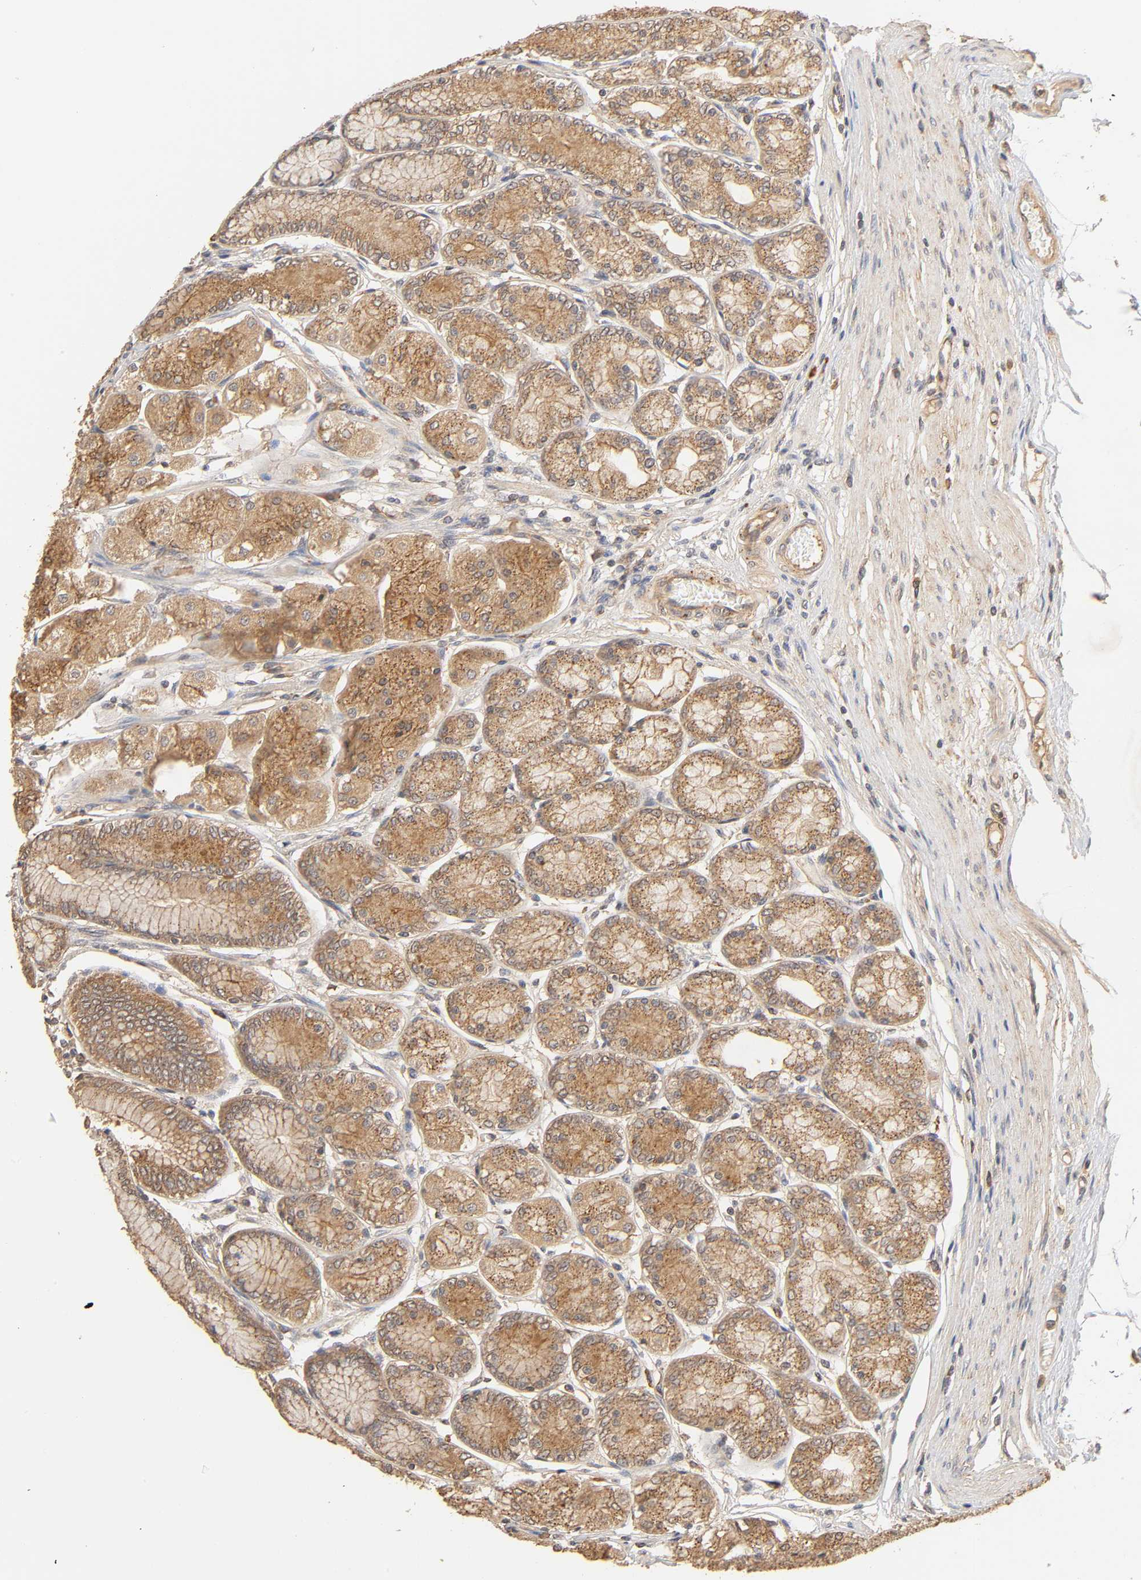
{"staining": {"intensity": "strong", "quantity": ">75%", "location": "cytoplasmic/membranous"}, "tissue": "stomach", "cell_type": "Glandular cells", "image_type": "normal", "snomed": [{"axis": "morphology", "description": "Normal tissue, NOS"}, {"axis": "morphology", "description": "Adenocarcinoma, NOS"}, {"axis": "topography", "description": "Stomach"}, {"axis": "topography", "description": "Stomach, lower"}], "caption": "Immunohistochemistry (IHC) (DAB) staining of unremarkable human stomach displays strong cytoplasmic/membranous protein positivity in approximately >75% of glandular cells. (DAB IHC with brightfield microscopy, high magnification).", "gene": "EPS8", "patient": {"sex": "female", "age": 65}}